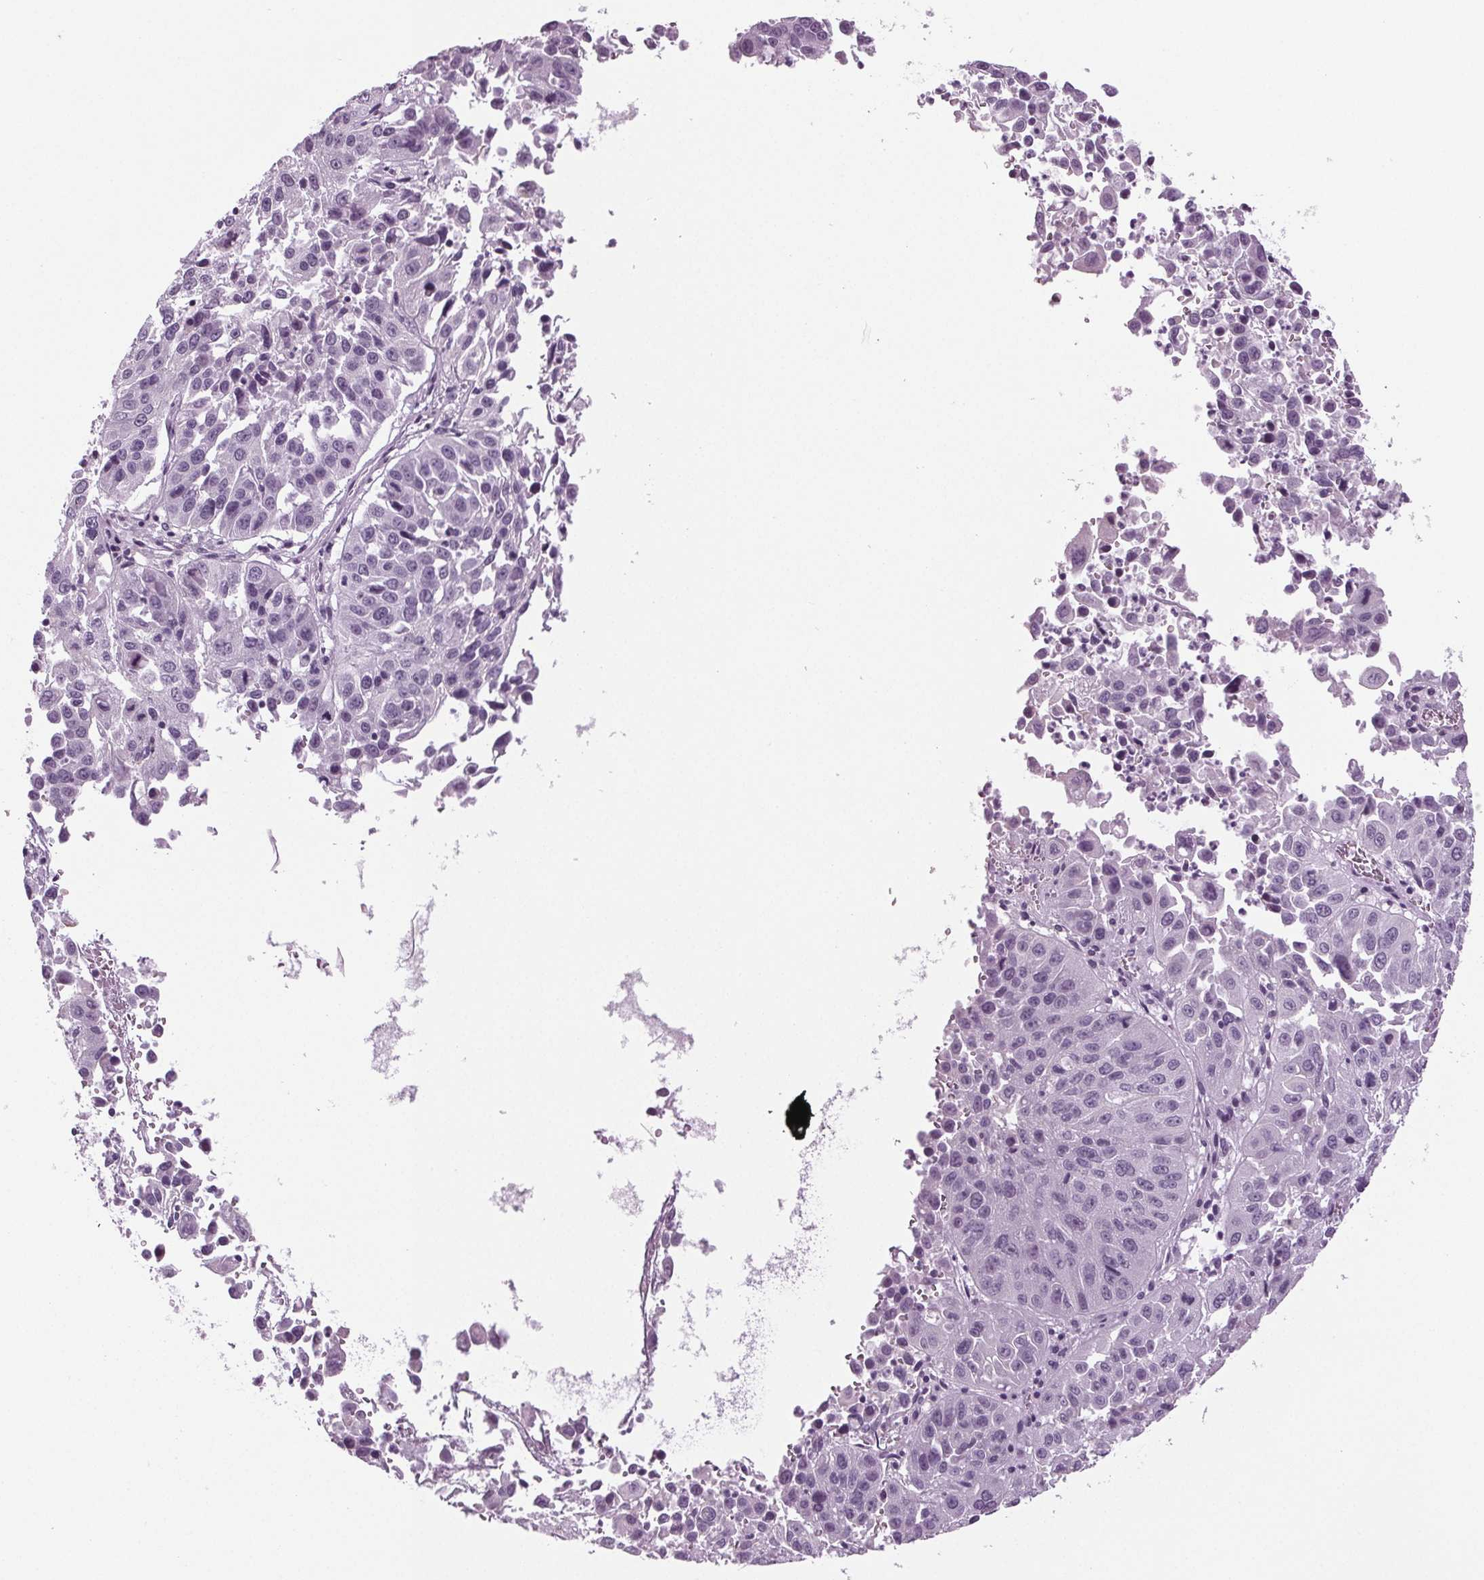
{"staining": {"intensity": "negative", "quantity": "none", "location": "none"}, "tissue": "lung cancer", "cell_type": "Tumor cells", "image_type": "cancer", "snomed": [{"axis": "morphology", "description": "Squamous cell carcinoma, NOS"}, {"axis": "topography", "description": "Lung"}], "caption": "An immunohistochemistry micrograph of lung cancer (squamous cell carcinoma) is shown. There is no staining in tumor cells of lung cancer (squamous cell carcinoma).", "gene": "BHLHE22", "patient": {"sex": "female", "age": 61}}